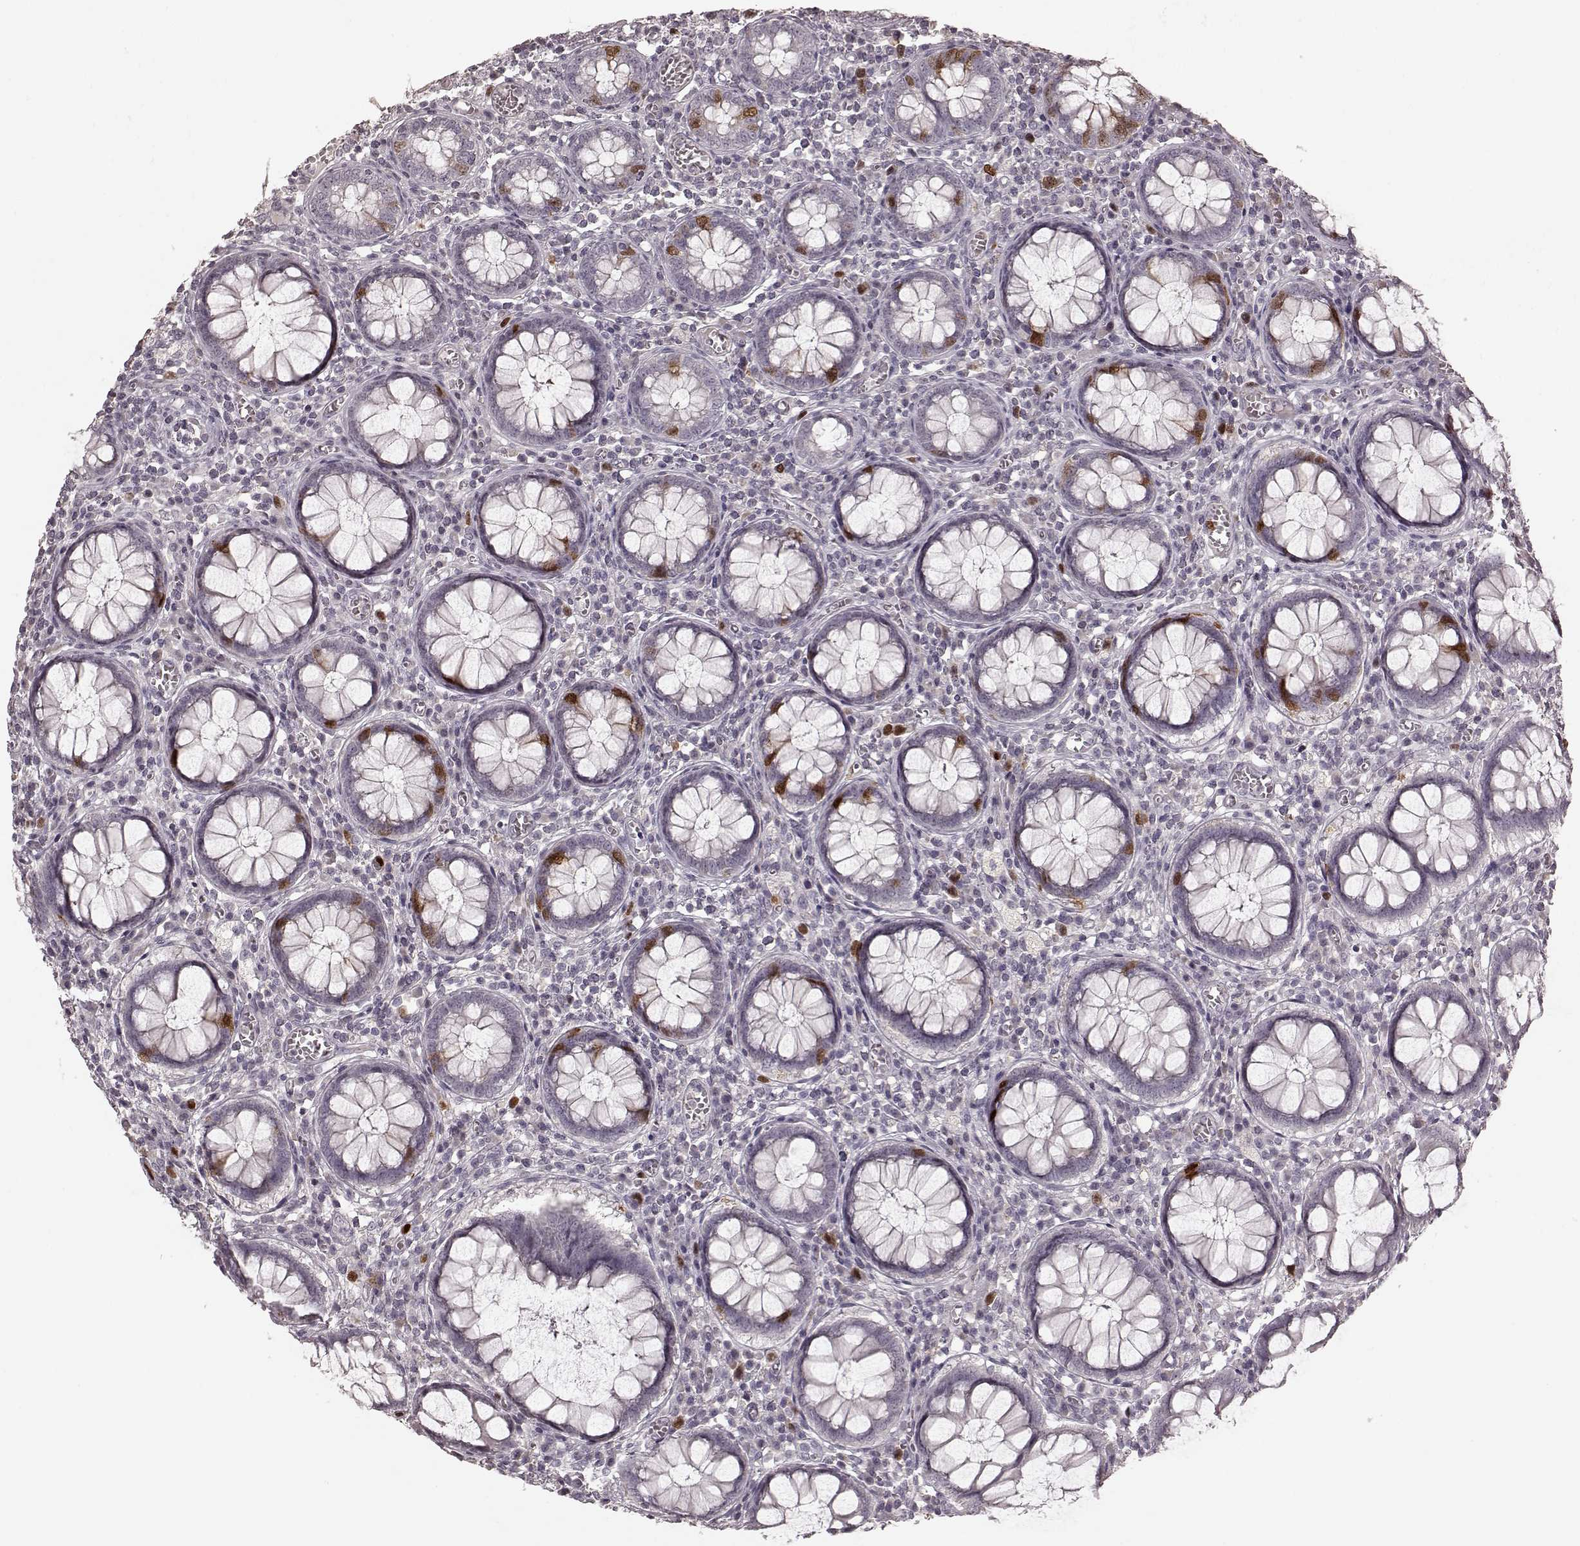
{"staining": {"intensity": "strong", "quantity": "<25%", "location": "nuclear"}, "tissue": "colorectal cancer", "cell_type": "Tumor cells", "image_type": "cancer", "snomed": [{"axis": "morphology", "description": "Normal tissue, NOS"}, {"axis": "morphology", "description": "Adenocarcinoma, NOS"}, {"axis": "topography", "description": "Colon"}], "caption": "Protein expression by IHC shows strong nuclear staining in about <25% of tumor cells in adenocarcinoma (colorectal).", "gene": "CCNA2", "patient": {"sex": "male", "age": 65}}